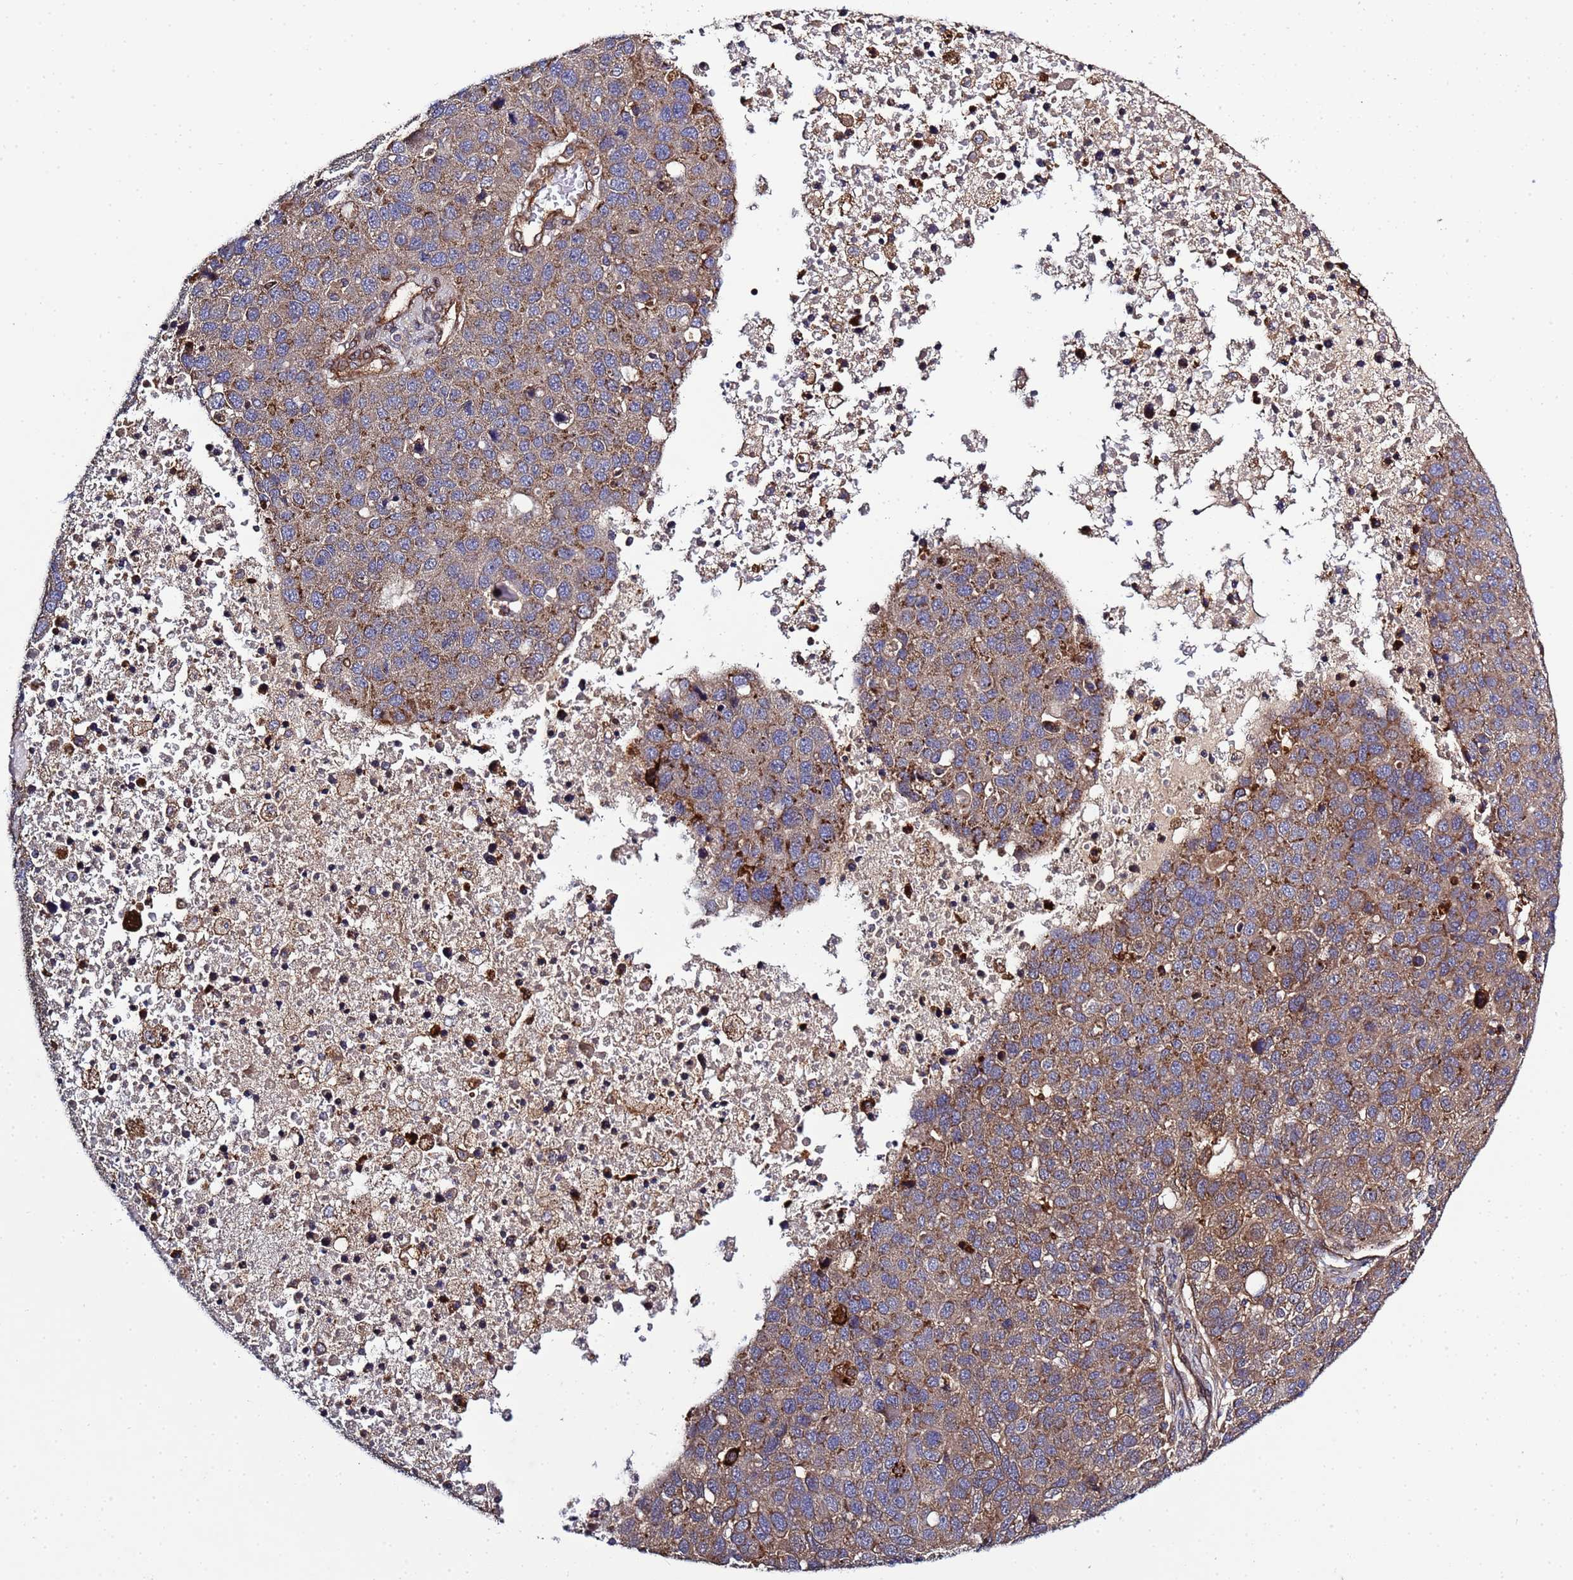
{"staining": {"intensity": "moderate", "quantity": ">75%", "location": "cytoplasmic/membranous"}, "tissue": "pancreatic cancer", "cell_type": "Tumor cells", "image_type": "cancer", "snomed": [{"axis": "morphology", "description": "Adenocarcinoma, NOS"}, {"axis": "topography", "description": "Pancreas"}], "caption": "There is medium levels of moderate cytoplasmic/membranous positivity in tumor cells of pancreatic cancer, as demonstrated by immunohistochemical staining (brown color).", "gene": "C8orf34", "patient": {"sex": "female", "age": 61}}